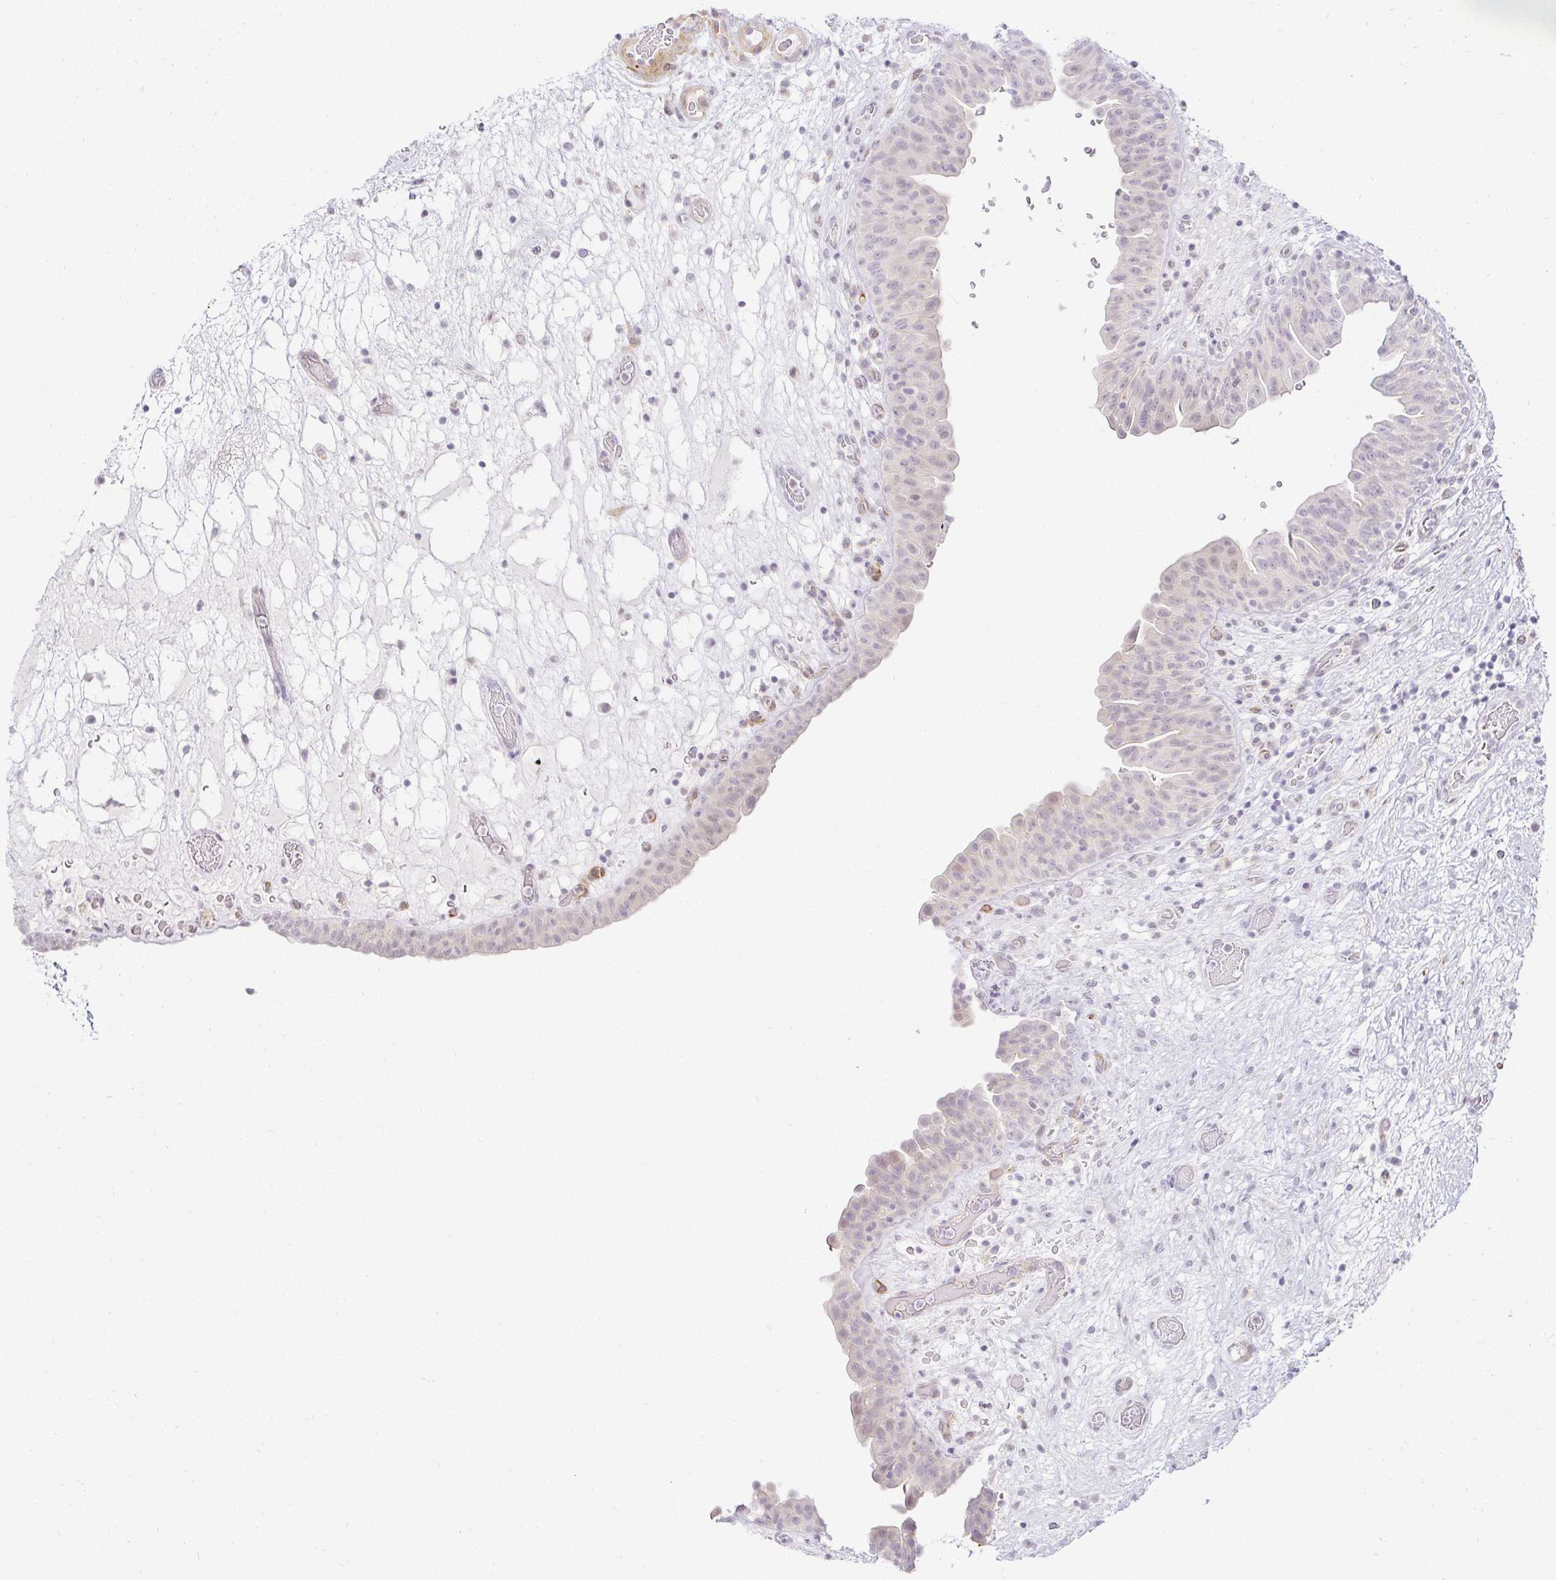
{"staining": {"intensity": "negative", "quantity": "none", "location": "none"}, "tissue": "urinary bladder", "cell_type": "Urothelial cells", "image_type": "normal", "snomed": [{"axis": "morphology", "description": "Normal tissue, NOS"}, {"axis": "topography", "description": "Urinary bladder"}], "caption": "IHC histopathology image of benign urinary bladder: urinary bladder stained with DAB demonstrates no significant protein positivity in urothelial cells. (Immunohistochemistry, brightfield microscopy, high magnification).", "gene": "ACAN", "patient": {"sex": "male", "age": 71}}